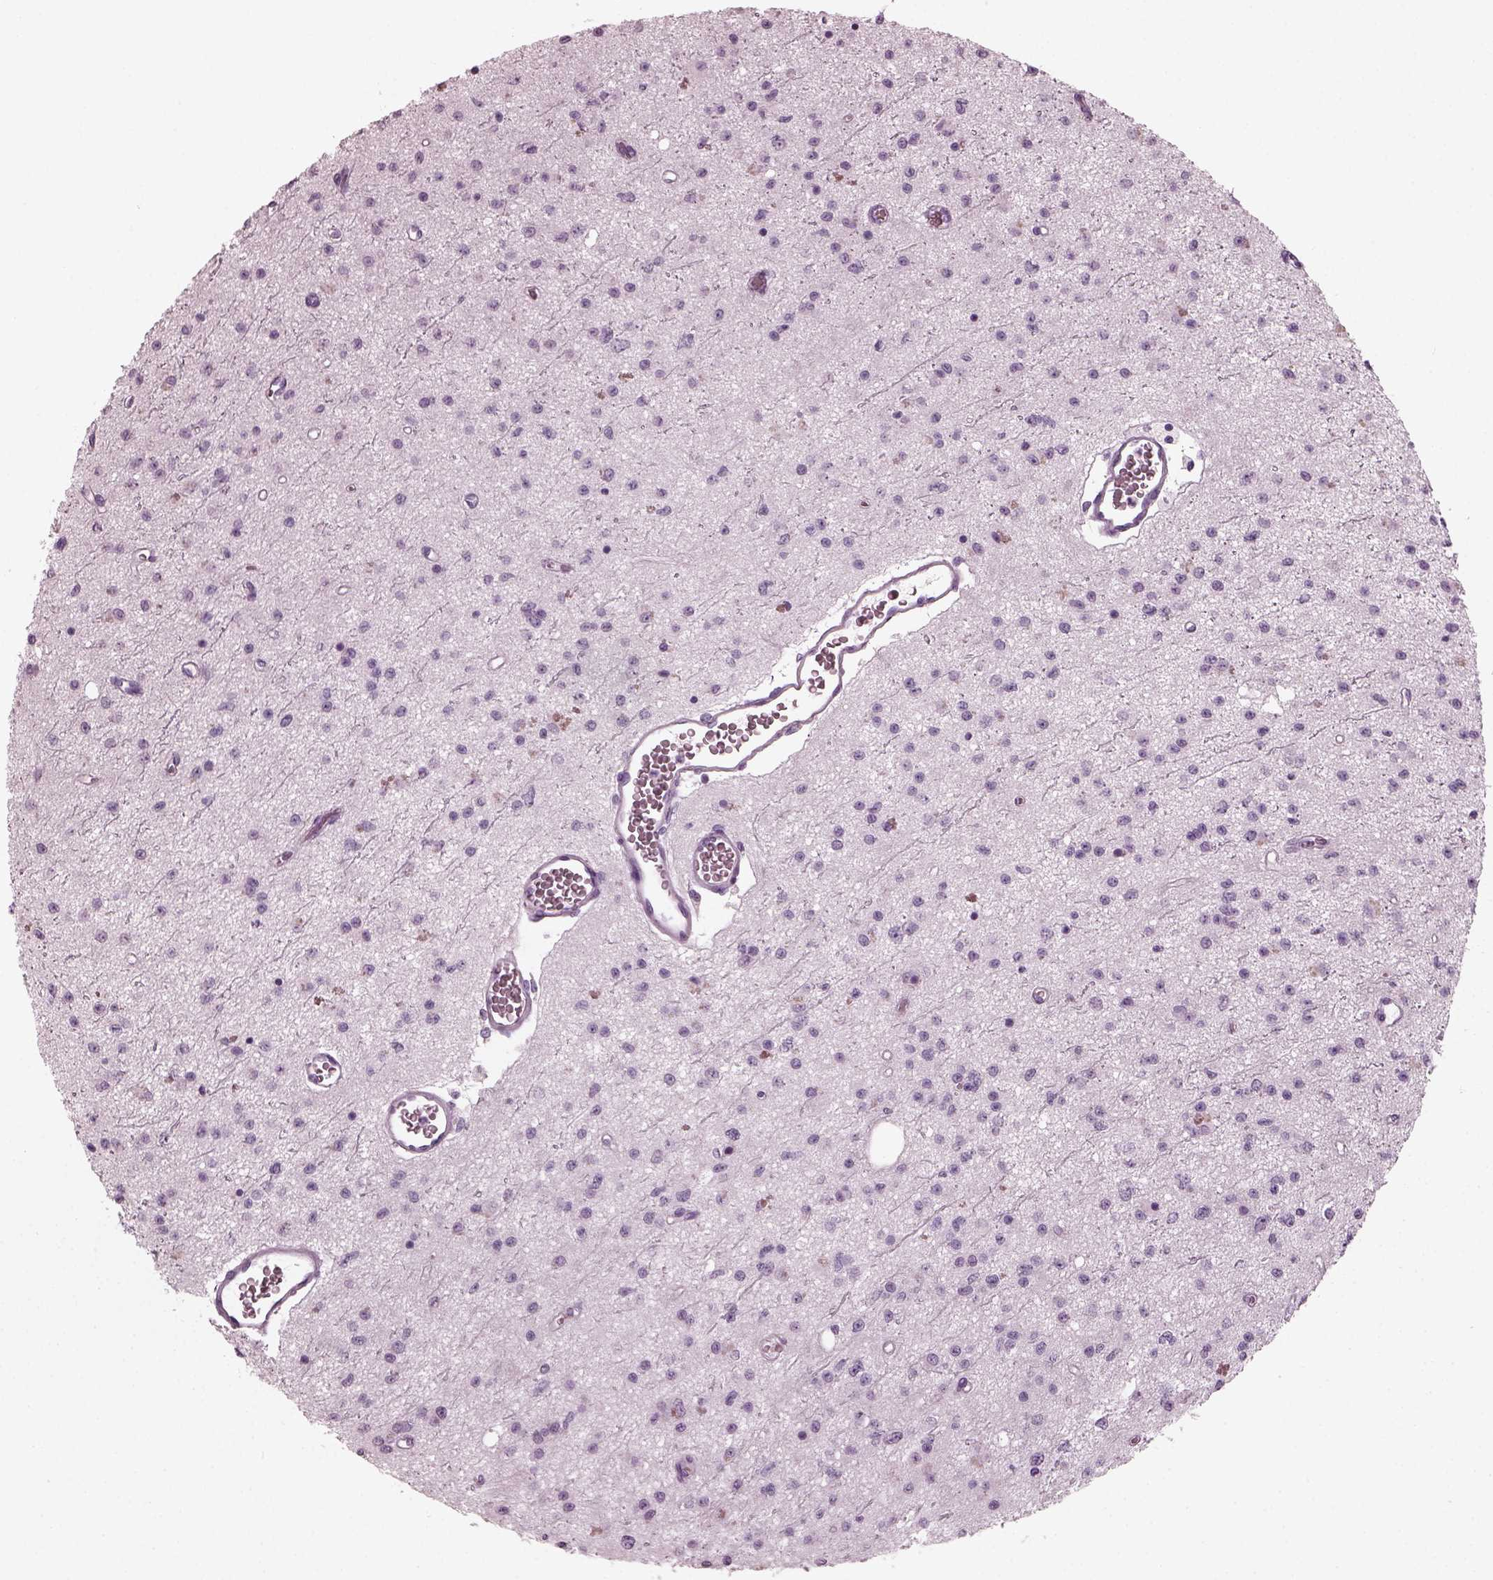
{"staining": {"intensity": "negative", "quantity": "none", "location": "none"}, "tissue": "glioma", "cell_type": "Tumor cells", "image_type": "cancer", "snomed": [{"axis": "morphology", "description": "Glioma, malignant, Low grade"}, {"axis": "topography", "description": "Brain"}], "caption": "Human low-grade glioma (malignant) stained for a protein using immunohistochemistry demonstrates no positivity in tumor cells.", "gene": "RCVRN", "patient": {"sex": "female", "age": 45}}